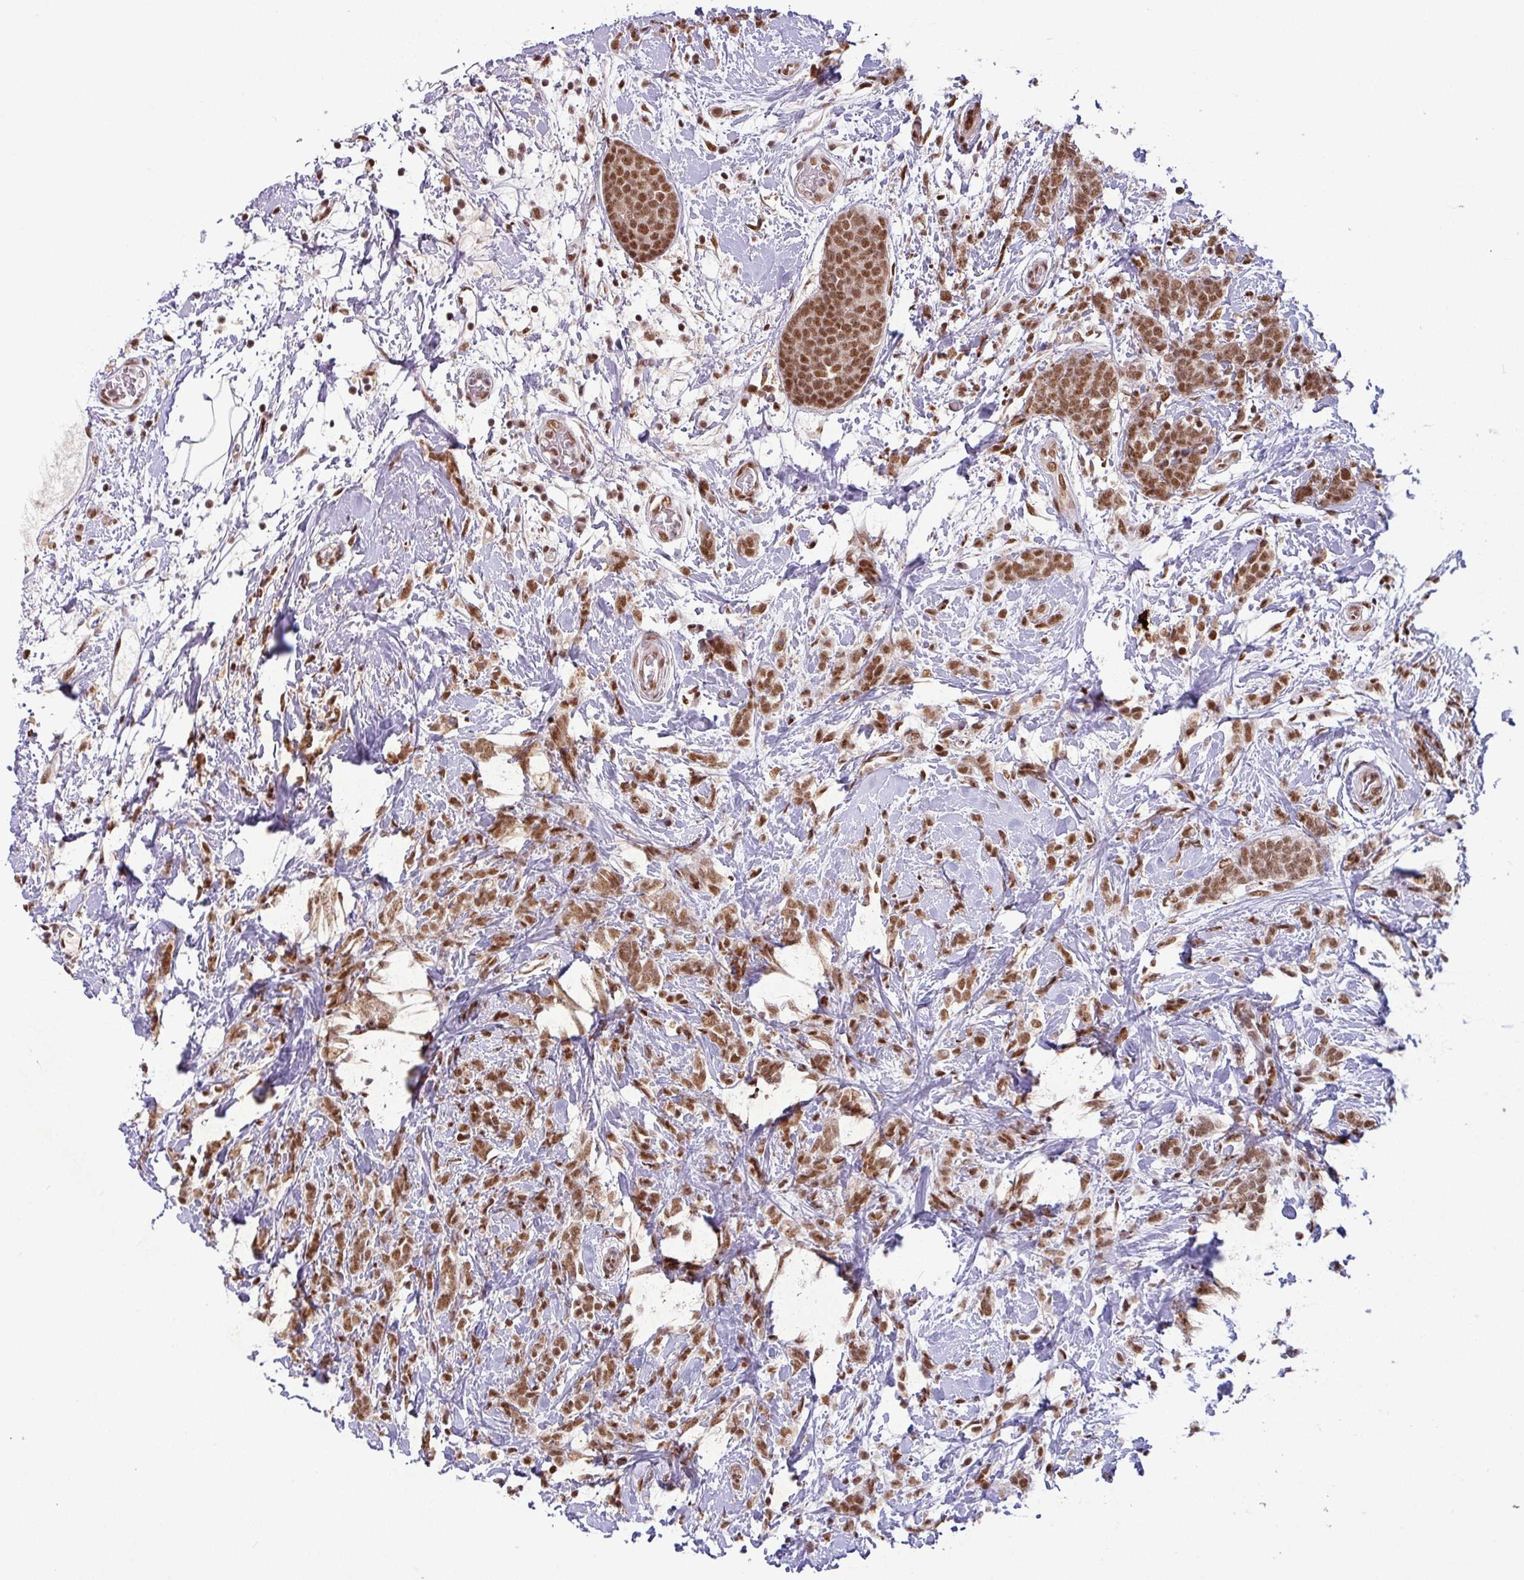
{"staining": {"intensity": "moderate", "quantity": ">75%", "location": "nuclear"}, "tissue": "breast cancer", "cell_type": "Tumor cells", "image_type": "cancer", "snomed": [{"axis": "morphology", "description": "Lobular carcinoma"}, {"axis": "topography", "description": "Breast"}], "caption": "This histopathology image reveals IHC staining of human breast lobular carcinoma, with medium moderate nuclear positivity in about >75% of tumor cells.", "gene": "SRSF2", "patient": {"sex": "female", "age": 58}}